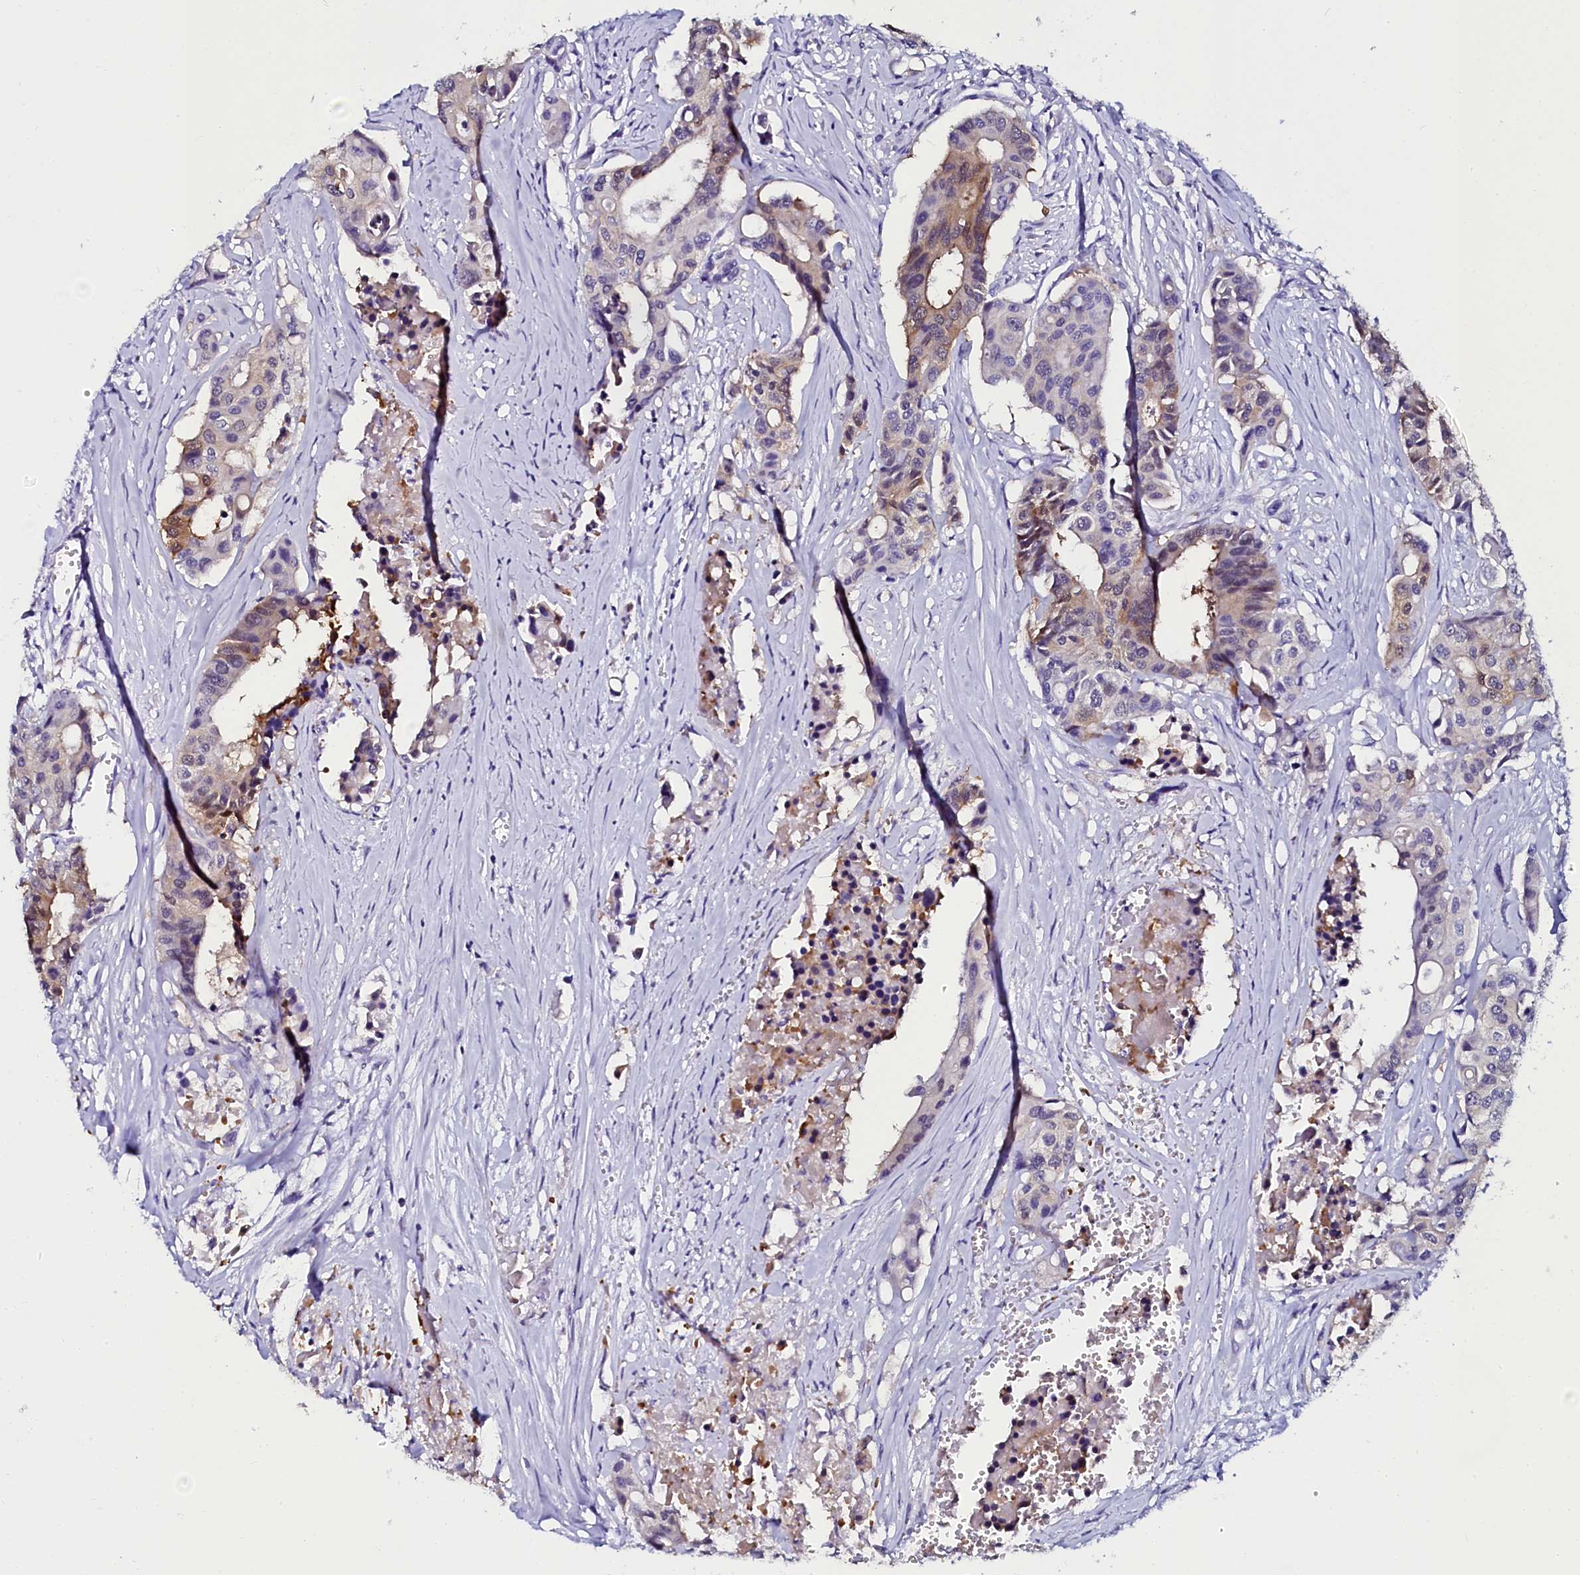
{"staining": {"intensity": "weak", "quantity": "25%-75%", "location": "cytoplasmic/membranous"}, "tissue": "colorectal cancer", "cell_type": "Tumor cells", "image_type": "cancer", "snomed": [{"axis": "morphology", "description": "Adenocarcinoma, NOS"}, {"axis": "topography", "description": "Colon"}], "caption": "Weak cytoplasmic/membranous protein expression is present in approximately 25%-75% of tumor cells in adenocarcinoma (colorectal).", "gene": "SORD", "patient": {"sex": "male", "age": 77}}